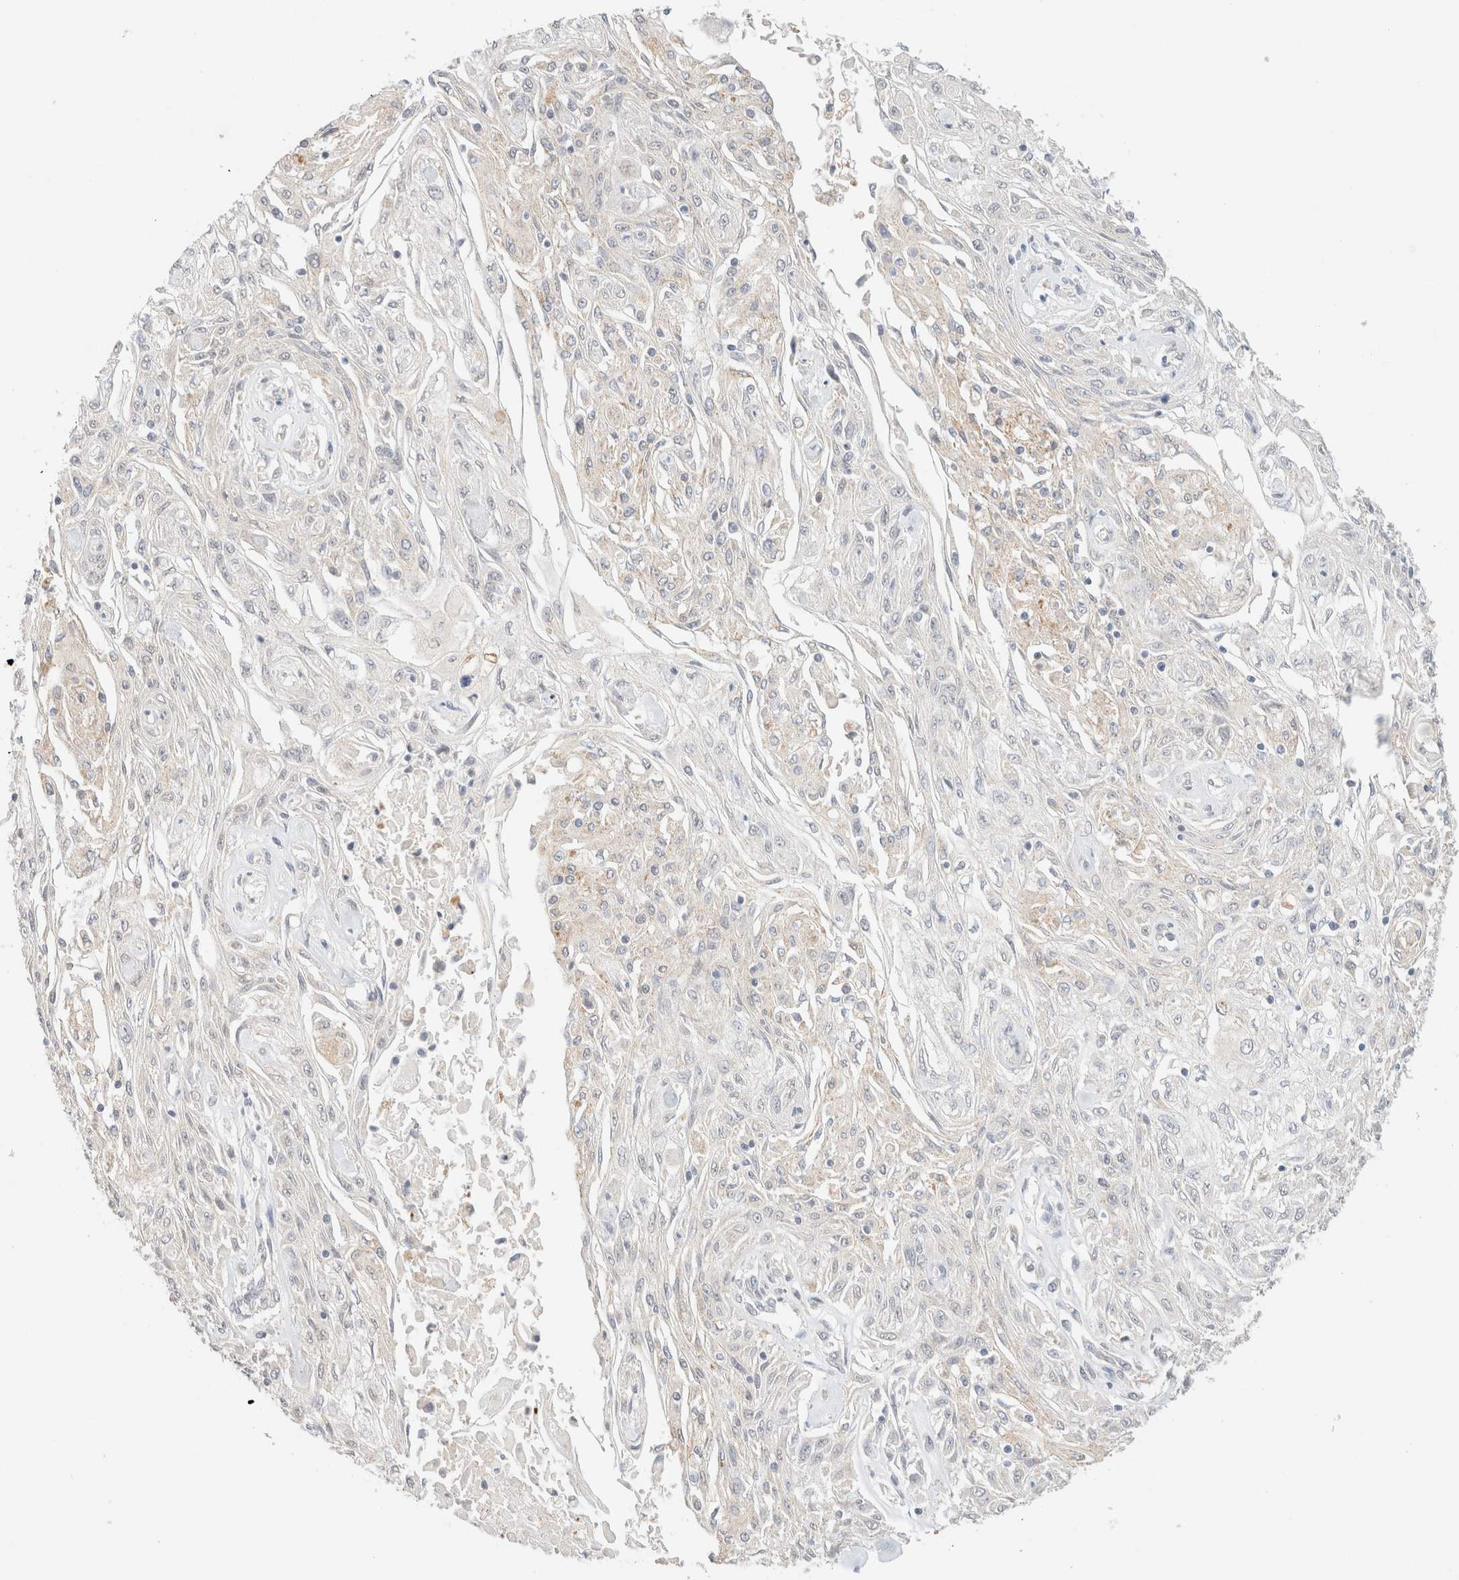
{"staining": {"intensity": "negative", "quantity": "none", "location": "none"}, "tissue": "skin cancer", "cell_type": "Tumor cells", "image_type": "cancer", "snomed": [{"axis": "morphology", "description": "Squamous cell carcinoma, NOS"}, {"axis": "morphology", "description": "Squamous cell carcinoma, metastatic, NOS"}, {"axis": "topography", "description": "Skin"}, {"axis": "topography", "description": "Lymph node"}], "caption": "The photomicrograph displays no staining of tumor cells in skin cancer.", "gene": "SNTB1", "patient": {"sex": "male", "age": 75}}